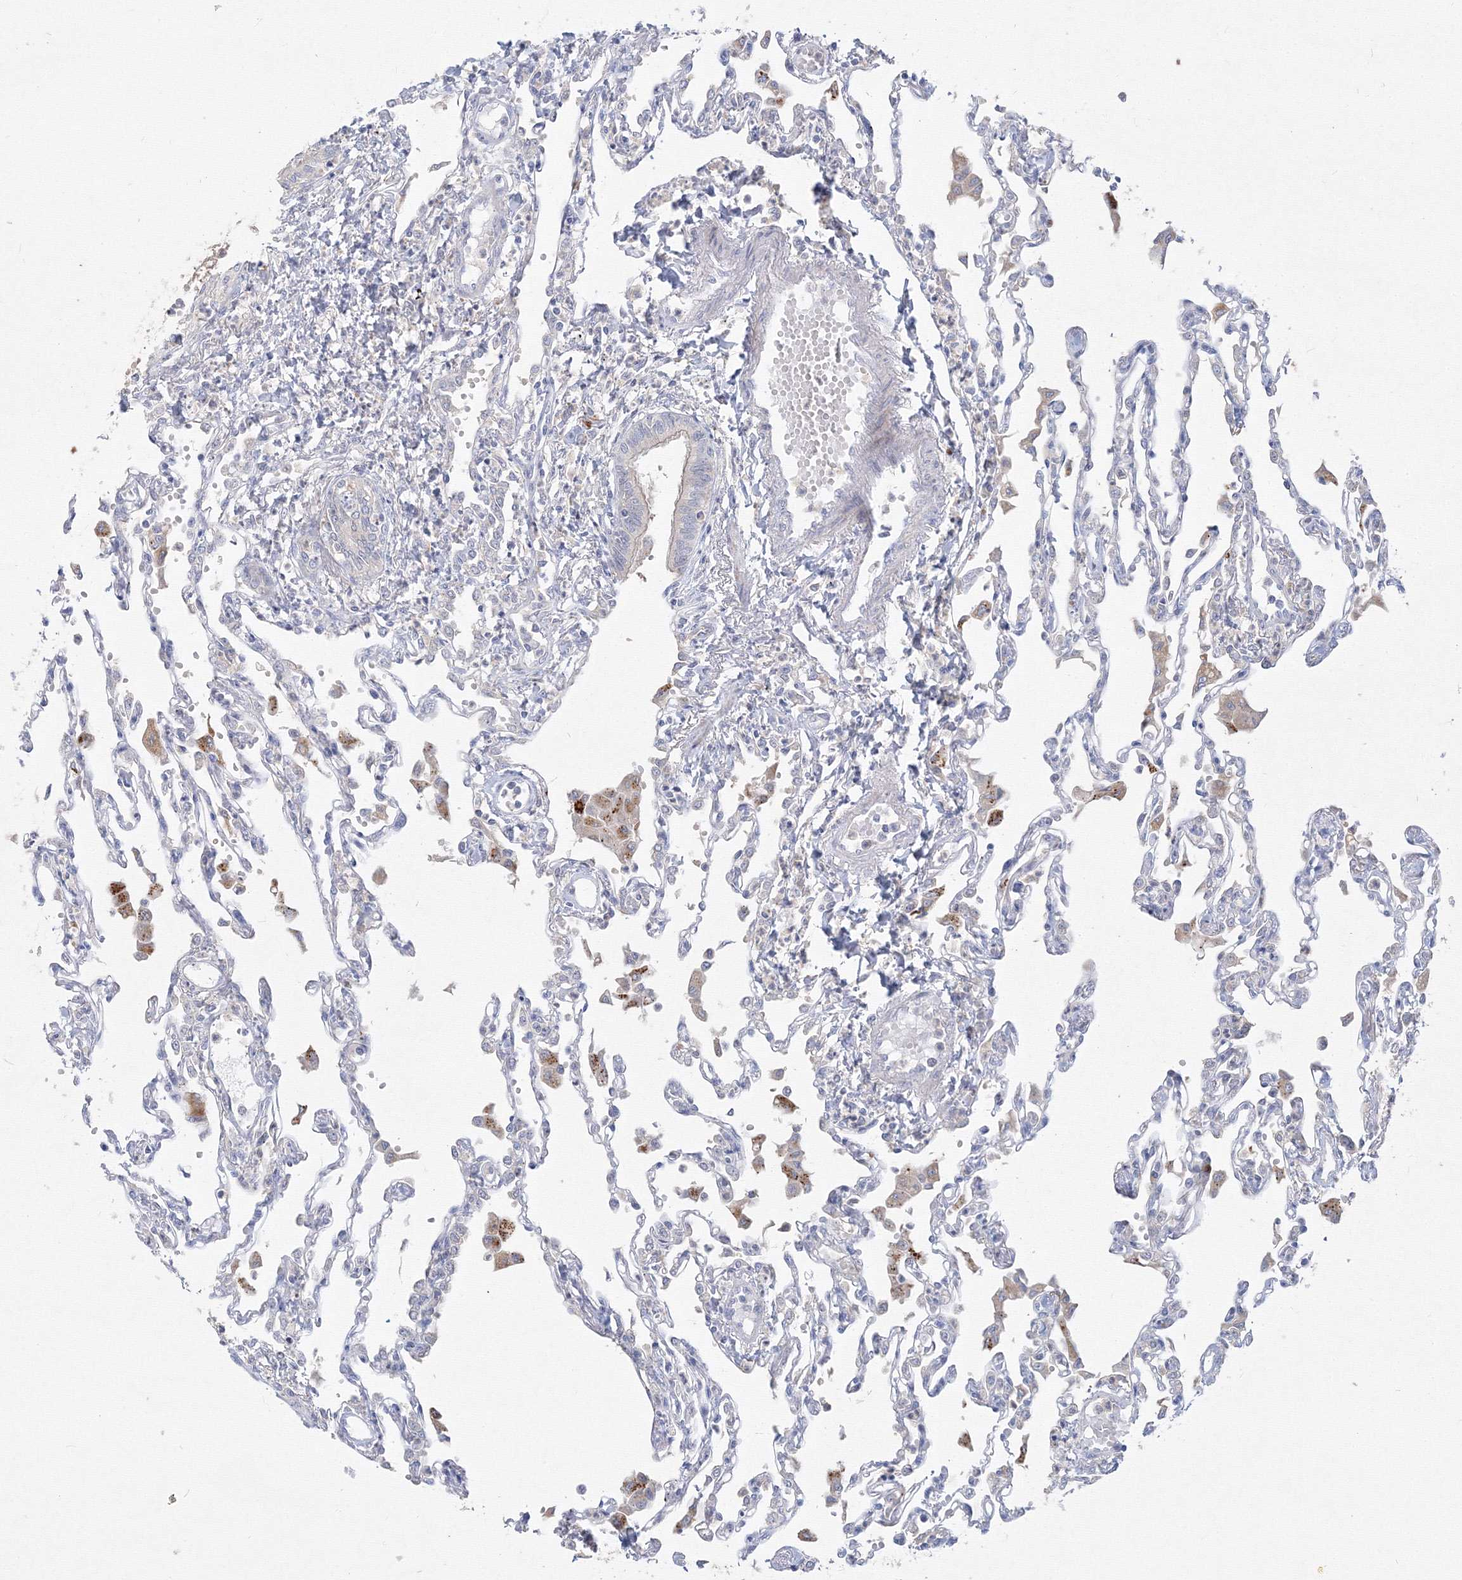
{"staining": {"intensity": "negative", "quantity": "none", "location": "none"}, "tissue": "lung", "cell_type": "Alveolar cells", "image_type": "normal", "snomed": [{"axis": "morphology", "description": "Normal tissue, NOS"}, {"axis": "topography", "description": "Bronchus"}, {"axis": "topography", "description": "Lung"}], "caption": "Human lung stained for a protein using immunohistochemistry (IHC) exhibits no expression in alveolar cells.", "gene": "FBXL8", "patient": {"sex": "female", "age": 49}}